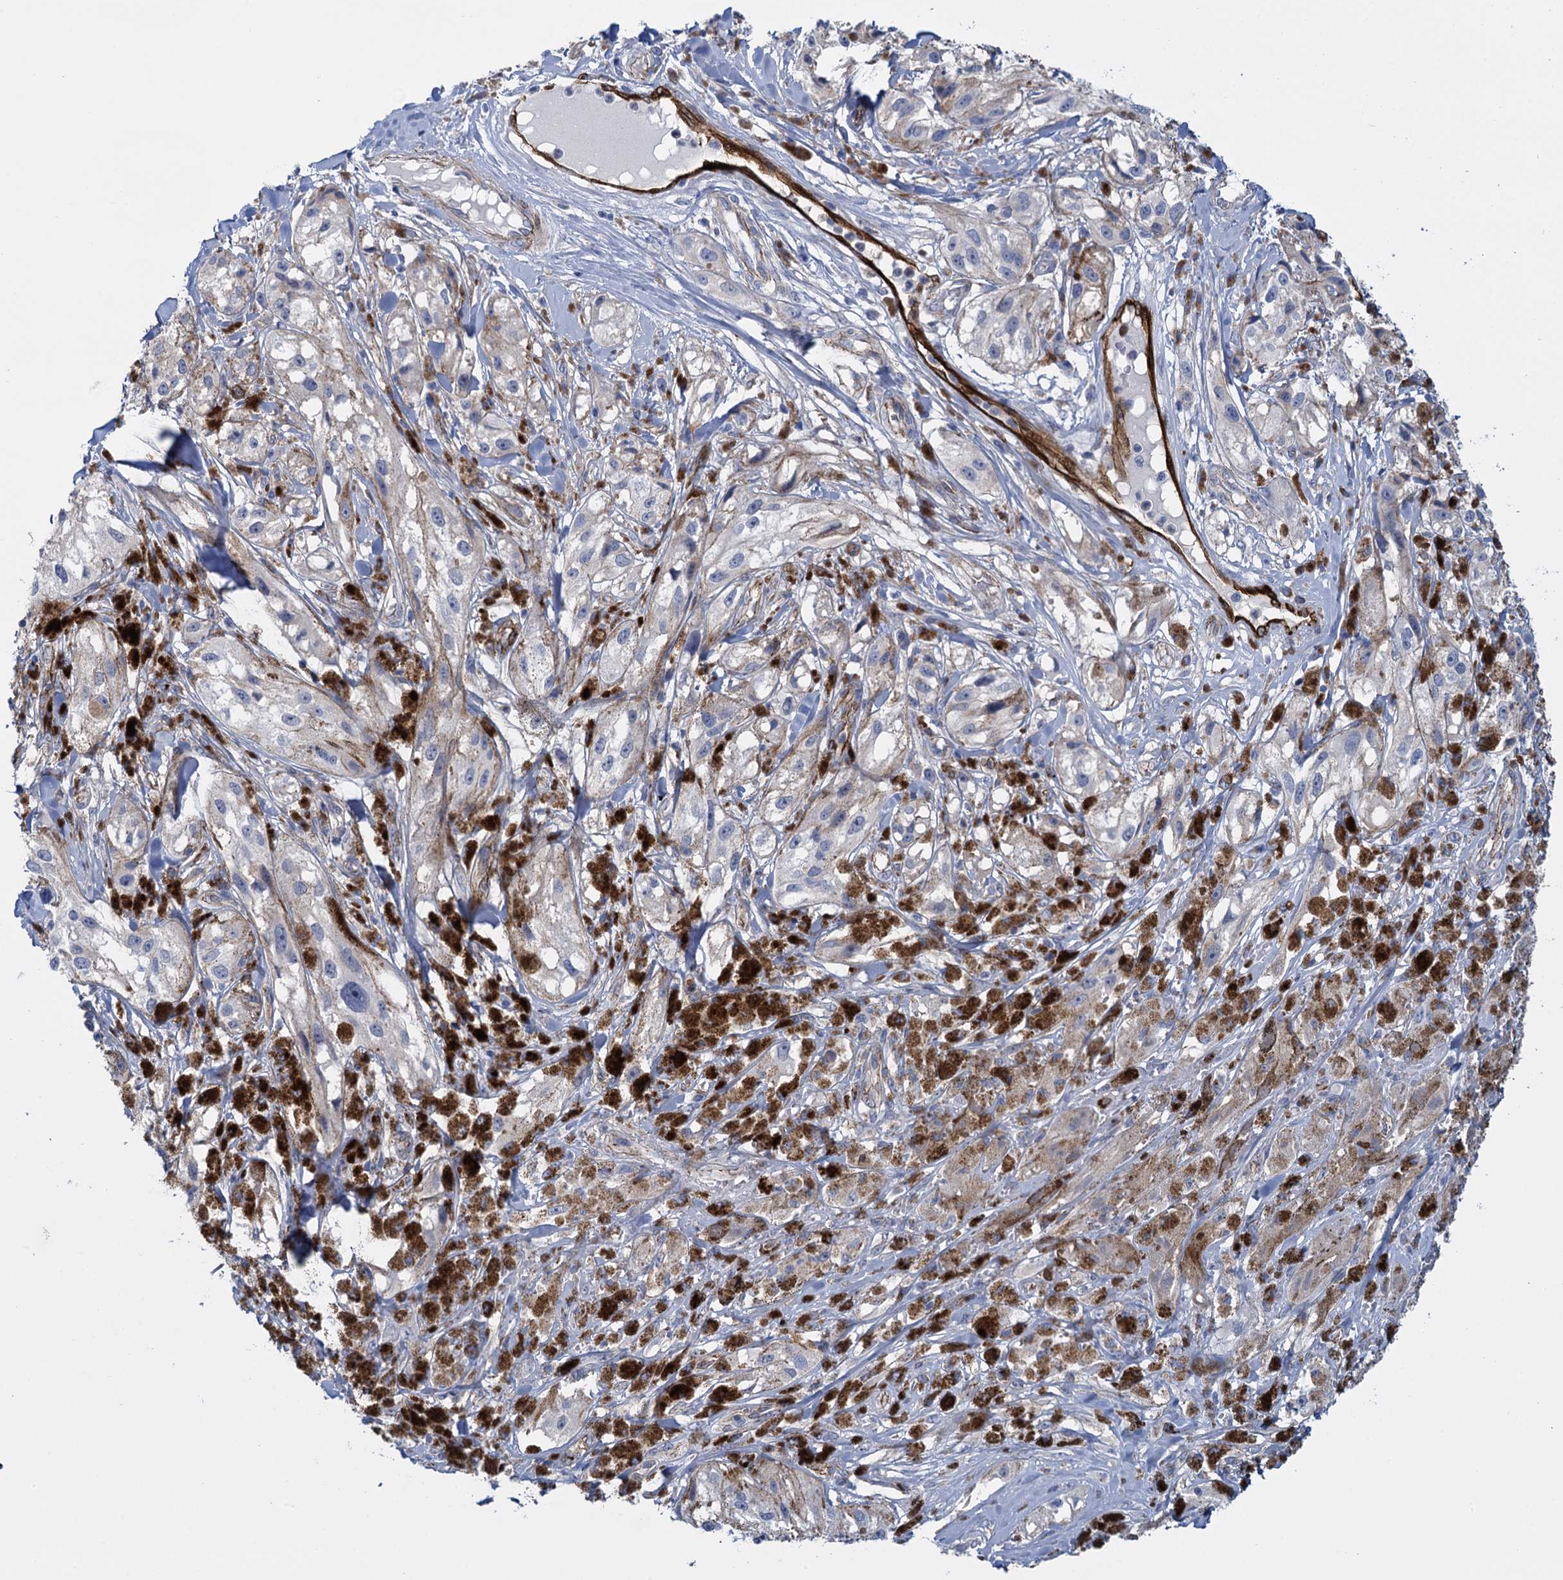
{"staining": {"intensity": "negative", "quantity": "none", "location": "none"}, "tissue": "melanoma", "cell_type": "Tumor cells", "image_type": "cancer", "snomed": [{"axis": "morphology", "description": "Malignant melanoma, NOS"}, {"axis": "topography", "description": "Skin"}], "caption": "Tumor cells show no significant expression in melanoma.", "gene": "SNCG", "patient": {"sex": "male", "age": 88}}